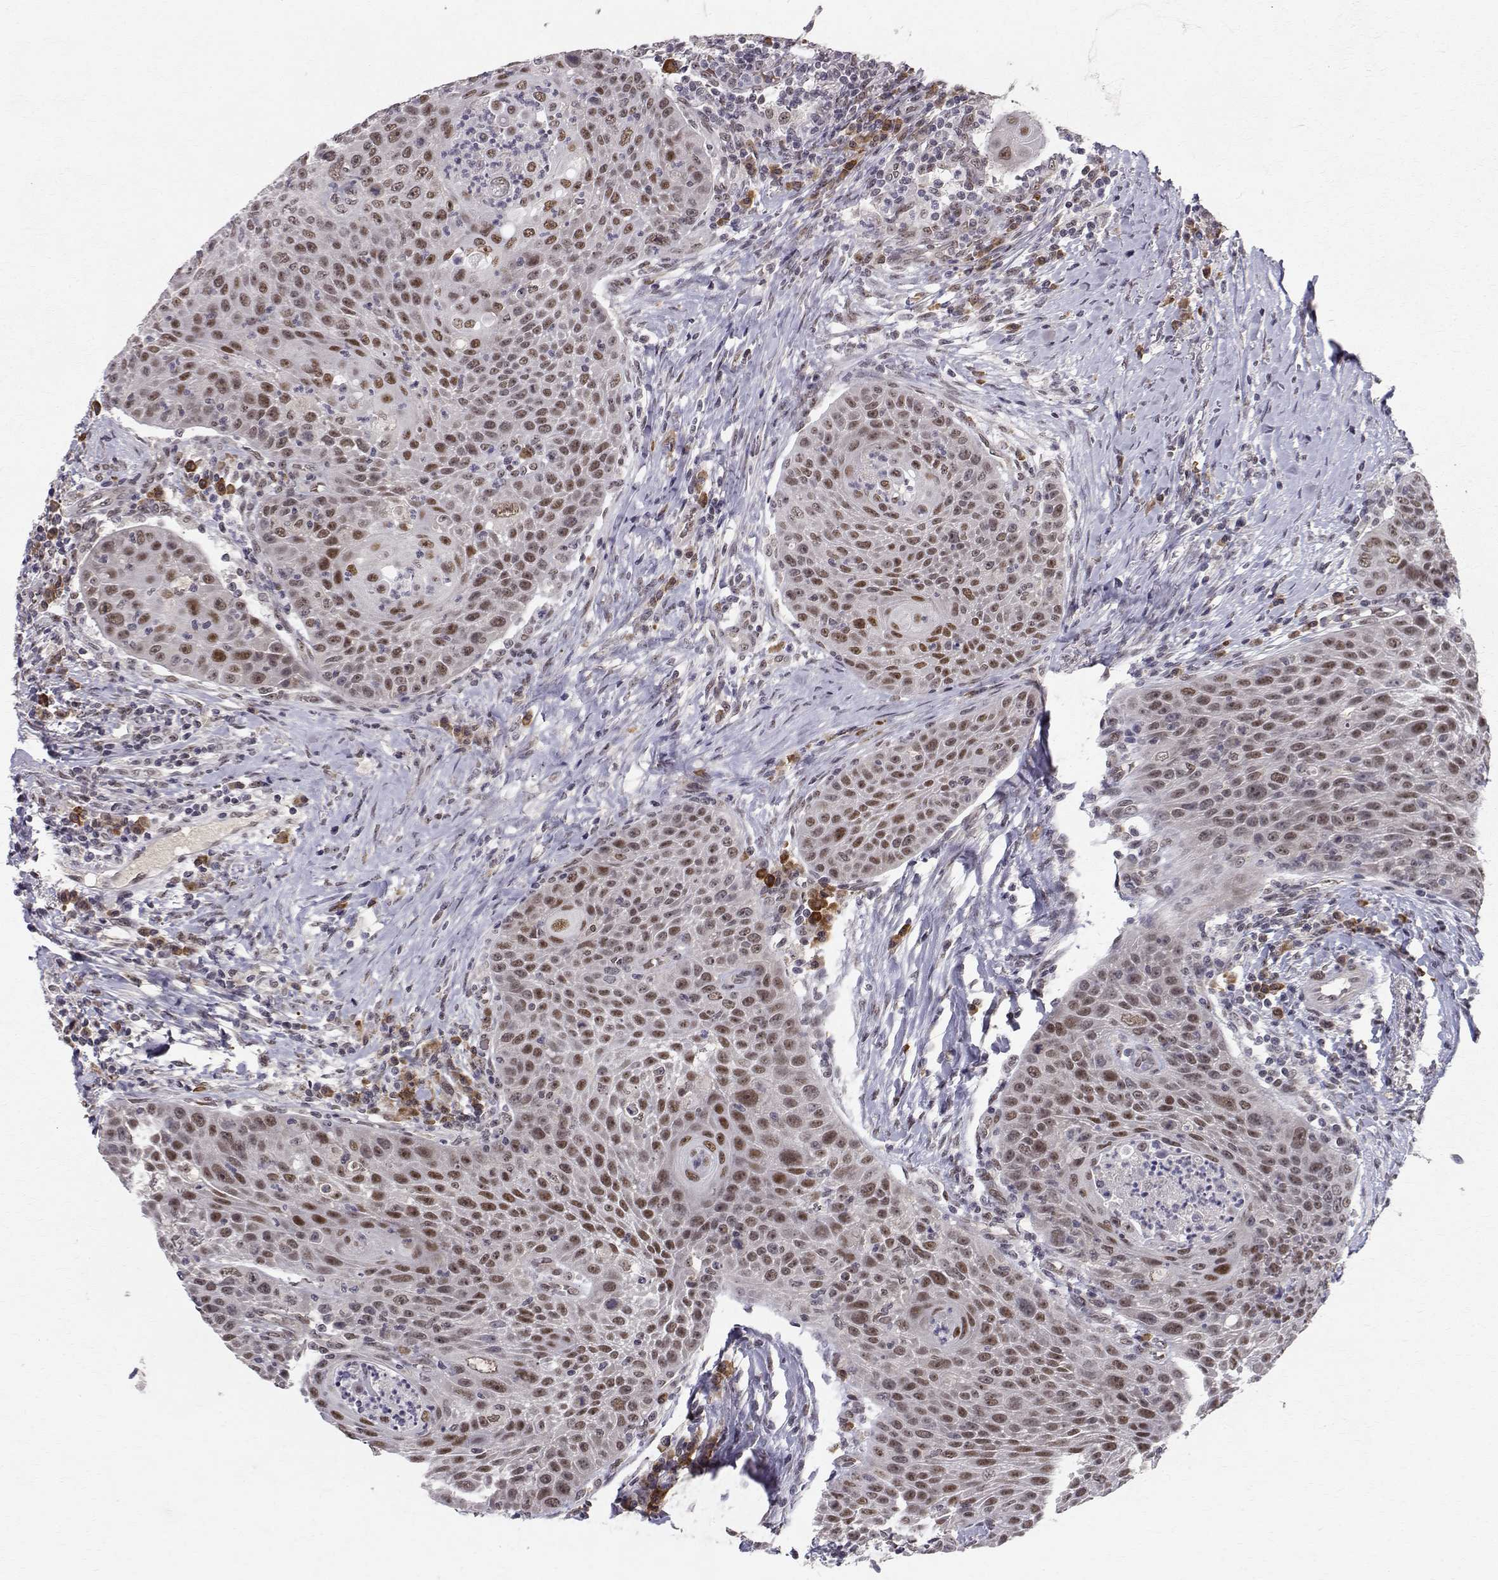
{"staining": {"intensity": "strong", "quantity": "25%-75%", "location": "nuclear"}, "tissue": "head and neck cancer", "cell_type": "Tumor cells", "image_type": "cancer", "snomed": [{"axis": "morphology", "description": "Squamous cell carcinoma, NOS"}, {"axis": "topography", "description": "Head-Neck"}], "caption": "A brown stain highlights strong nuclear staining of a protein in human head and neck cancer tumor cells.", "gene": "RPP38", "patient": {"sex": "male", "age": 69}}